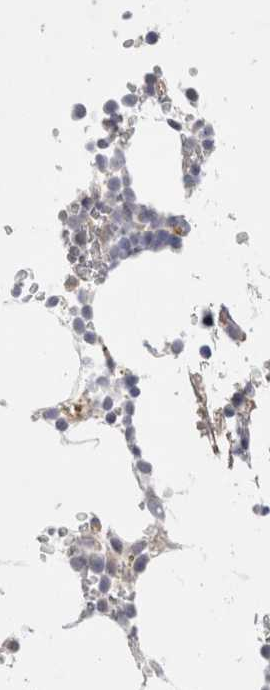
{"staining": {"intensity": "negative", "quantity": "none", "location": "none"}, "tissue": "bone marrow", "cell_type": "Hematopoietic cells", "image_type": "normal", "snomed": [{"axis": "morphology", "description": "Normal tissue, NOS"}, {"axis": "topography", "description": "Bone marrow"}], "caption": "This is an immunohistochemistry image of normal human bone marrow. There is no positivity in hematopoietic cells.", "gene": "WIPF2", "patient": {"sex": "male", "age": 70}}